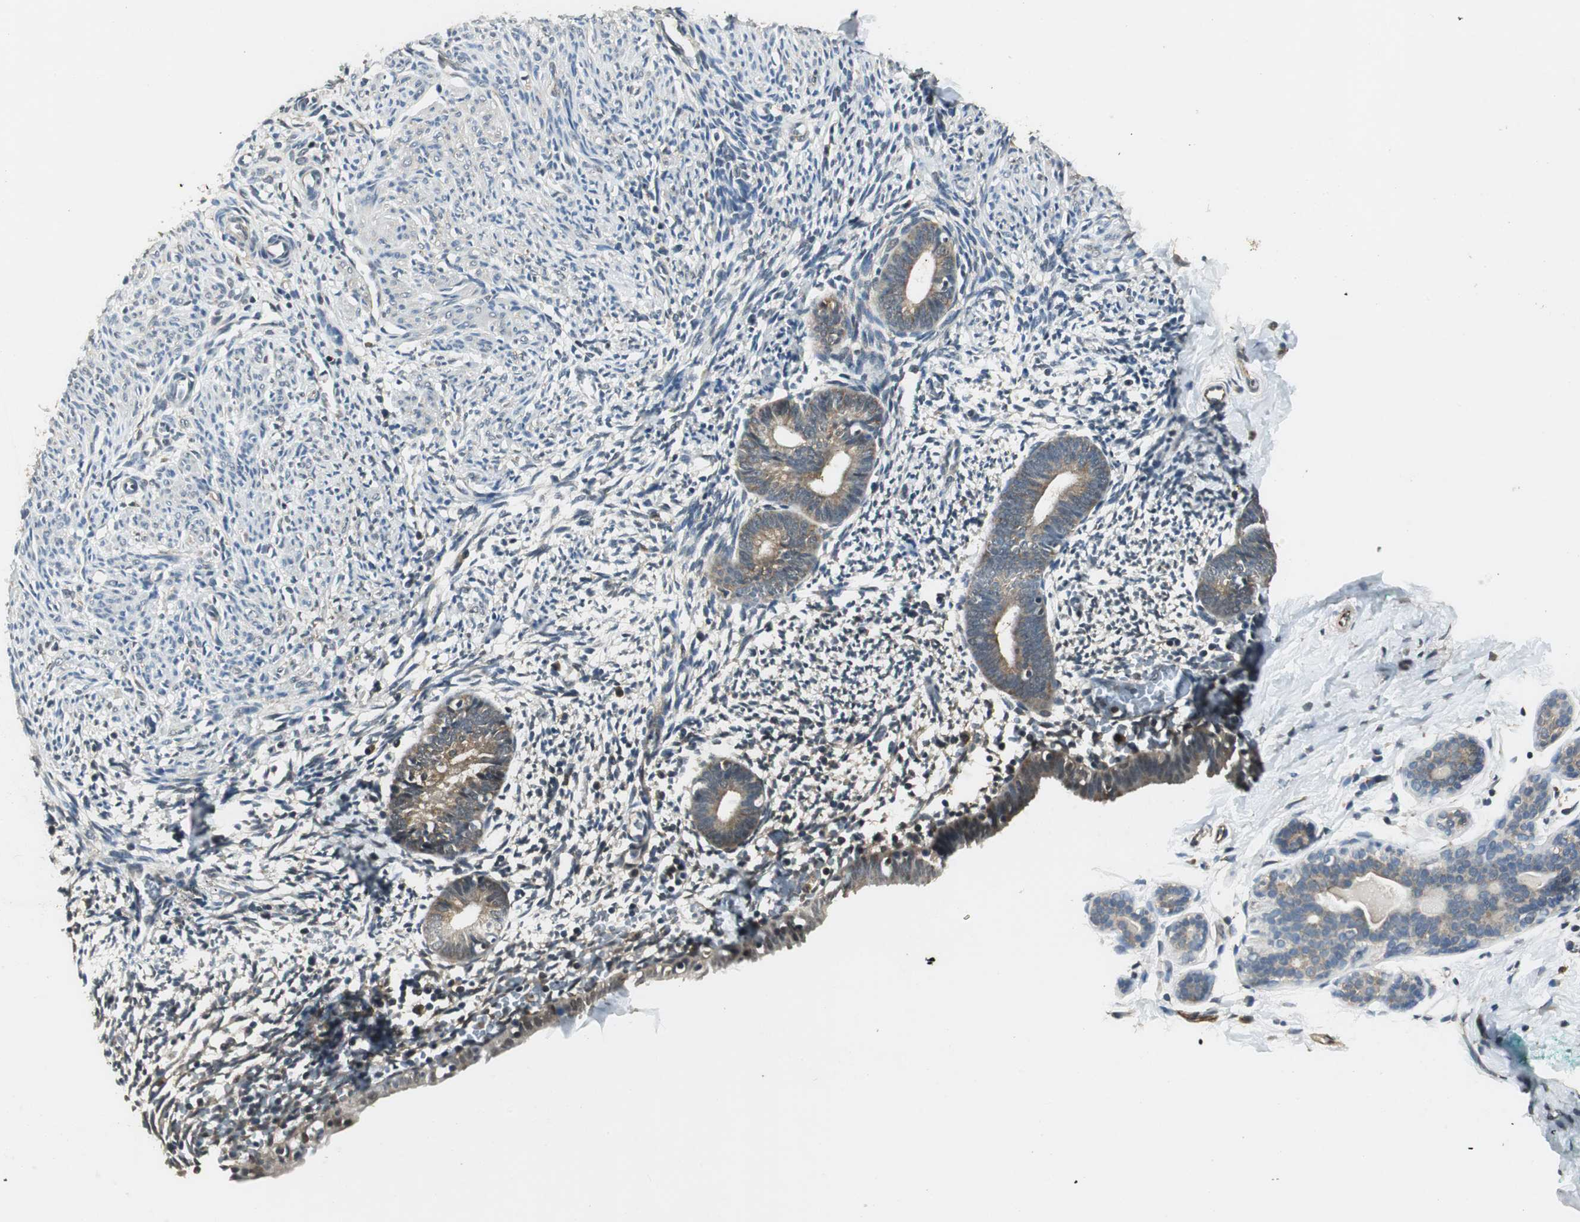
{"staining": {"intensity": "weak", "quantity": "<25%", "location": "cytoplasmic/membranous"}, "tissue": "endometrium", "cell_type": "Cells in endometrial stroma", "image_type": "normal", "snomed": [{"axis": "morphology", "description": "Normal tissue, NOS"}, {"axis": "morphology", "description": "Atrophy, NOS"}, {"axis": "topography", "description": "Uterus"}, {"axis": "topography", "description": "Endometrium"}], "caption": "Protein analysis of unremarkable endometrium shows no significant staining in cells in endometrial stroma.", "gene": "PSMB4", "patient": {"sex": "female", "age": 68}}